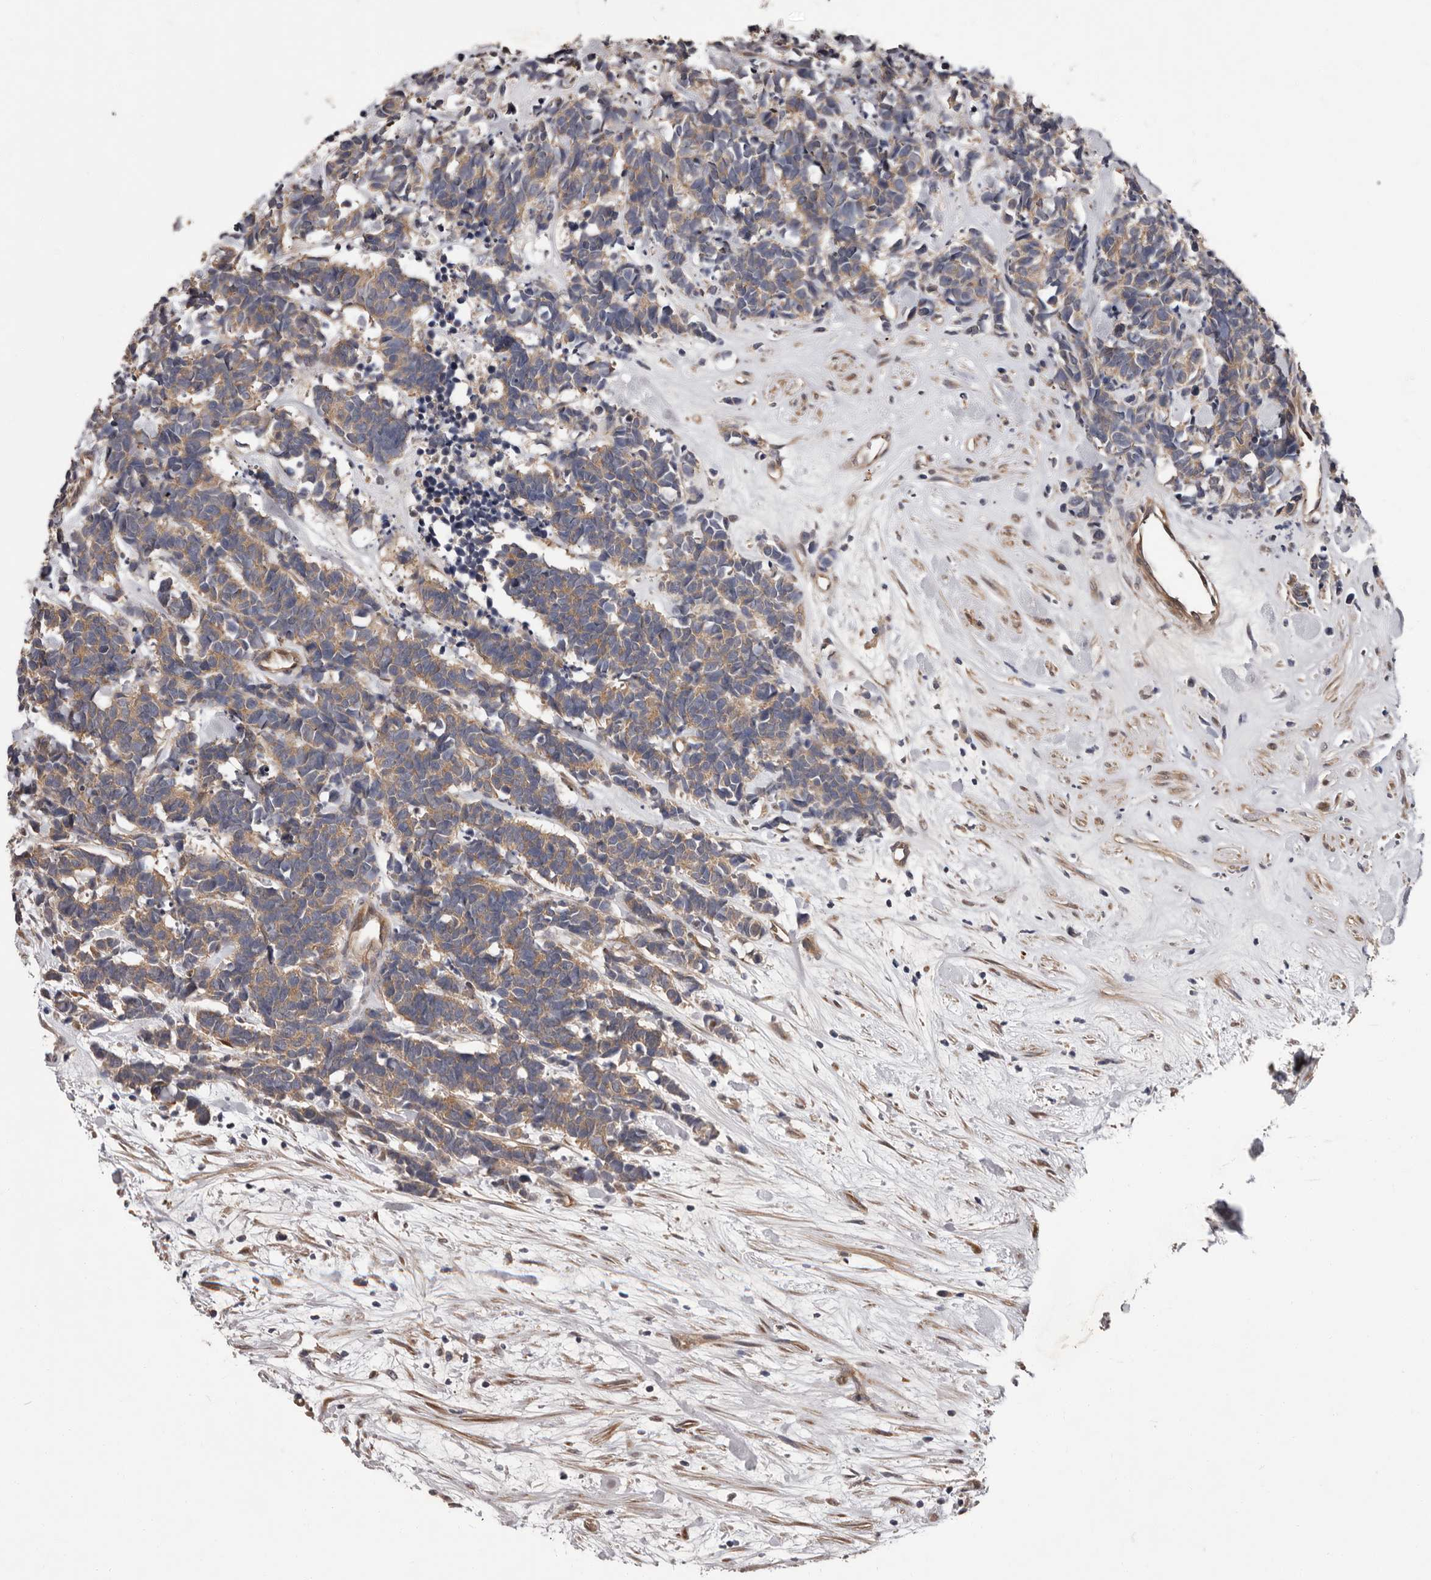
{"staining": {"intensity": "weak", "quantity": ">75%", "location": "cytoplasmic/membranous"}, "tissue": "carcinoid", "cell_type": "Tumor cells", "image_type": "cancer", "snomed": [{"axis": "morphology", "description": "Carcinoma, NOS"}, {"axis": "morphology", "description": "Carcinoid, malignant, NOS"}, {"axis": "topography", "description": "Urinary bladder"}], "caption": "A low amount of weak cytoplasmic/membranous staining is identified in about >75% of tumor cells in carcinoid (malignant) tissue.", "gene": "PRKD1", "patient": {"sex": "male", "age": 57}}